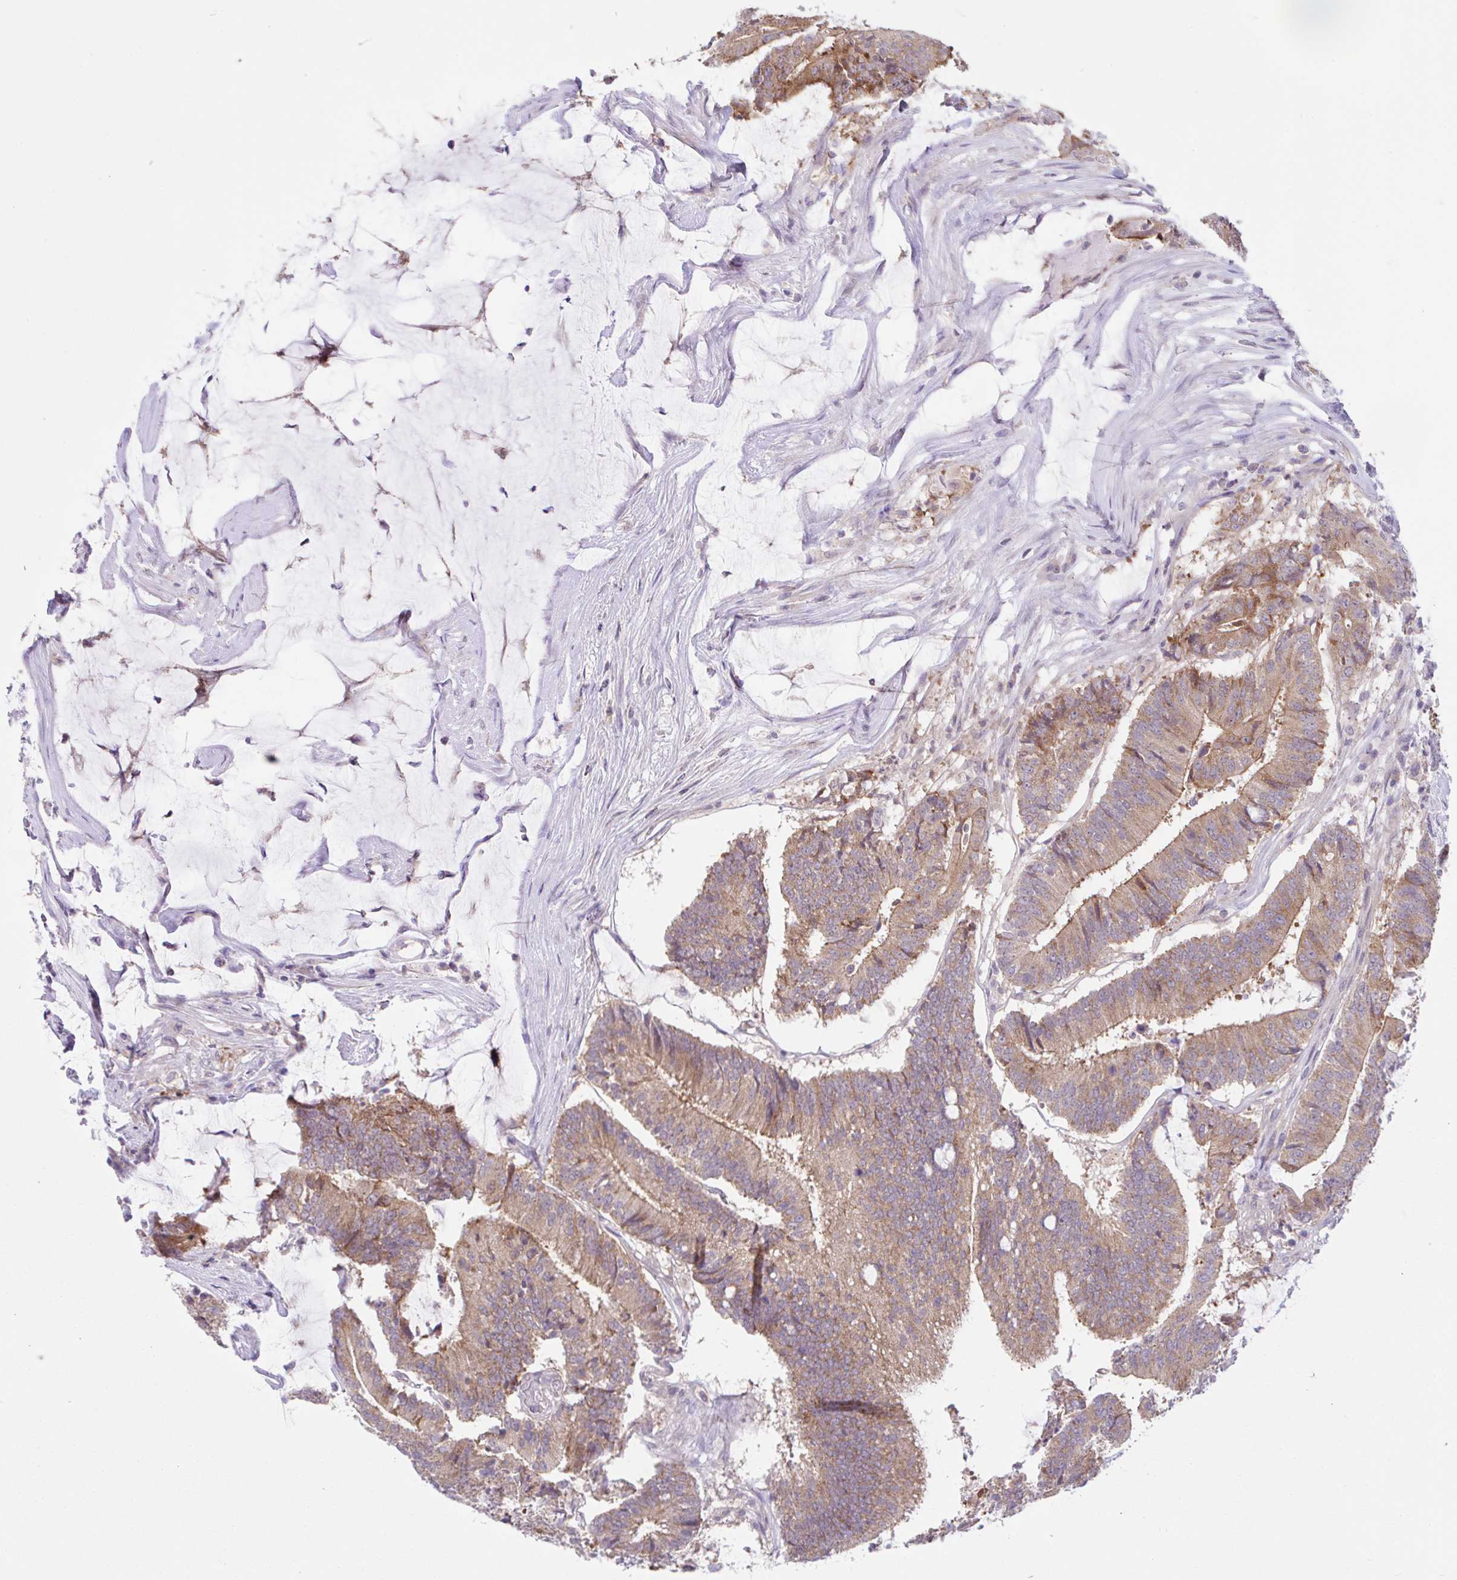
{"staining": {"intensity": "moderate", "quantity": ">75%", "location": "cytoplasmic/membranous"}, "tissue": "colorectal cancer", "cell_type": "Tumor cells", "image_type": "cancer", "snomed": [{"axis": "morphology", "description": "Adenocarcinoma, NOS"}, {"axis": "topography", "description": "Colon"}], "caption": "Immunohistochemistry (IHC) of adenocarcinoma (colorectal) reveals medium levels of moderate cytoplasmic/membranous staining in approximately >75% of tumor cells.", "gene": "RALBP1", "patient": {"sex": "female", "age": 43}}